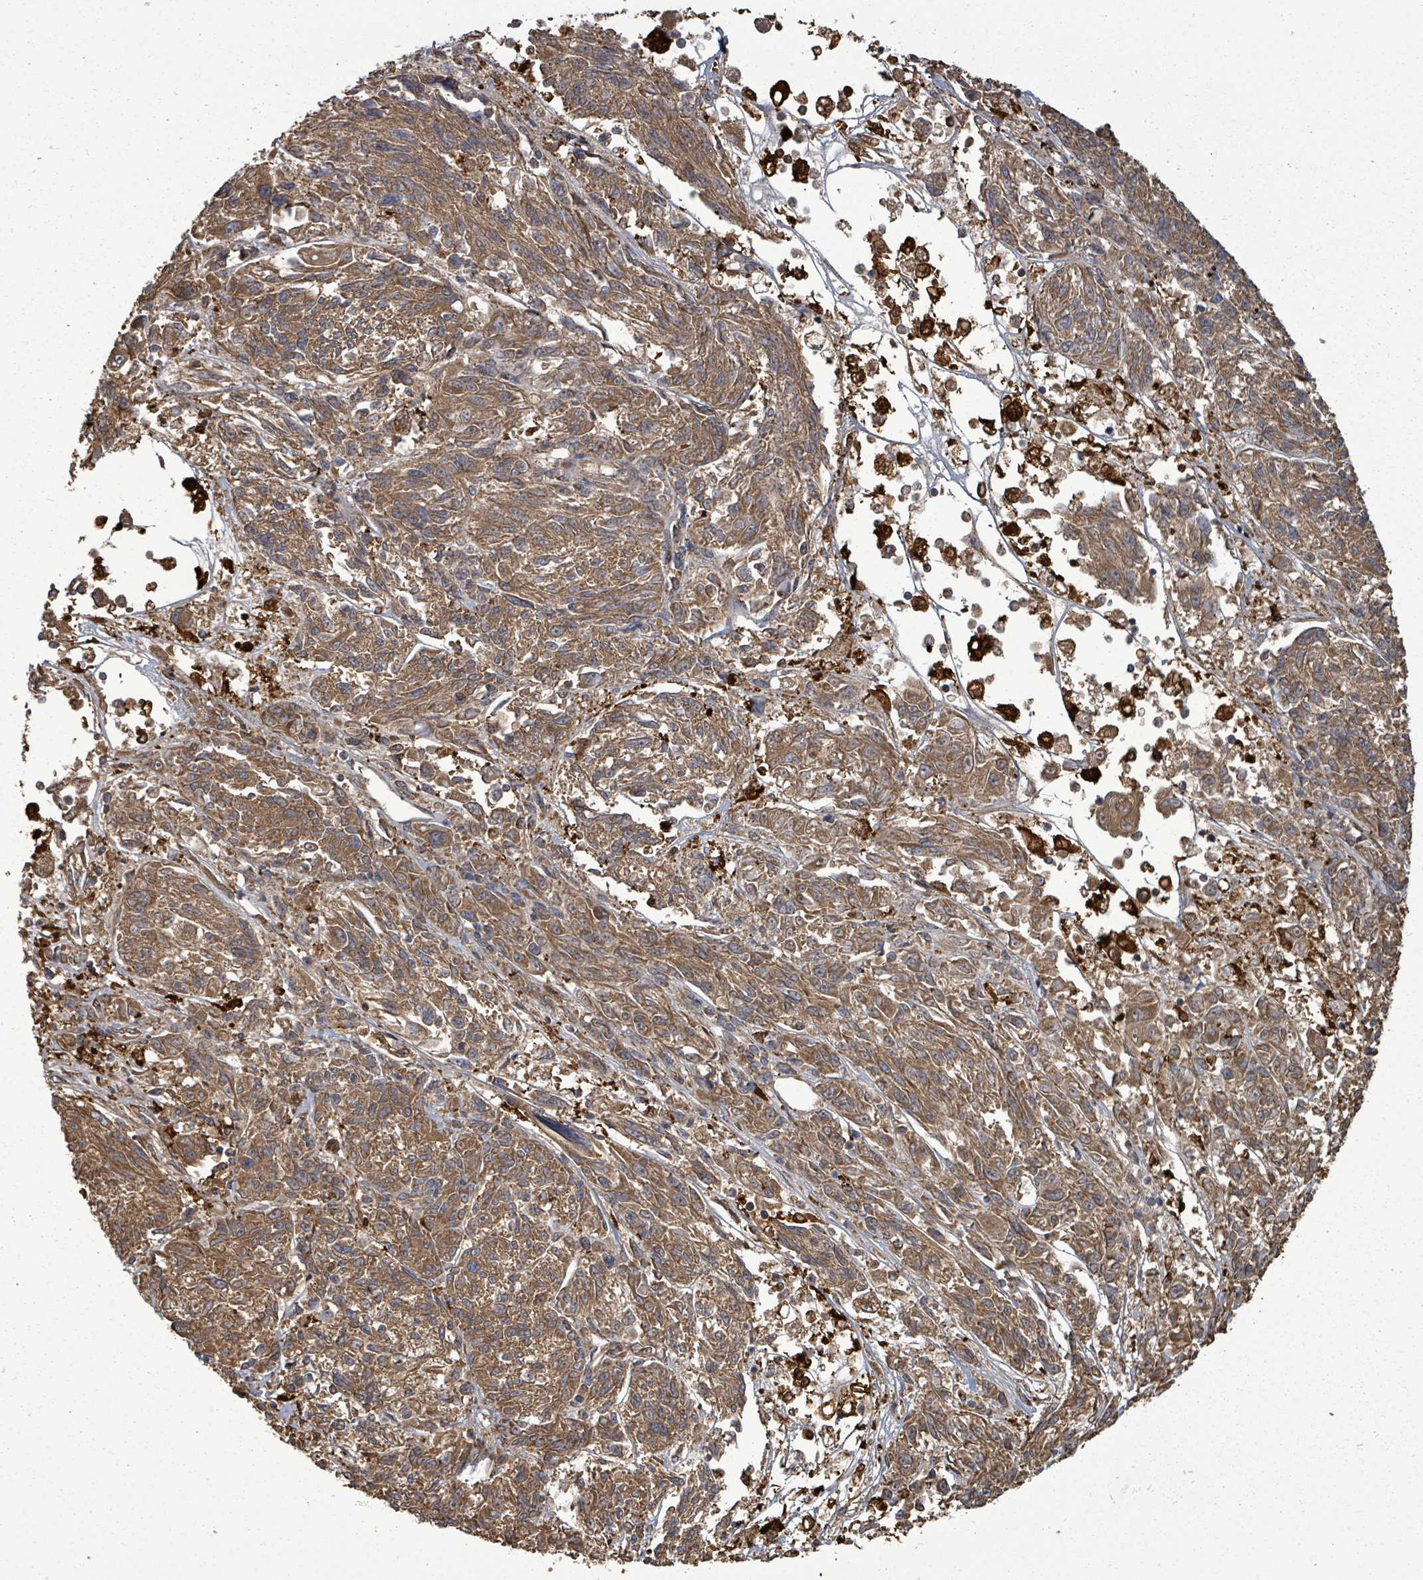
{"staining": {"intensity": "moderate", "quantity": ">75%", "location": "cytoplasmic/membranous"}, "tissue": "melanoma", "cell_type": "Tumor cells", "image_type": "cancer", "snomed": [{"axis": "morphology", "description": "Malignant melanoma, NOS"}, {"axis": "topography", "description": "Skin"}], "caption": "Melanoma stained for a protein (brown) shows moderate cytoplasmic/membranous positive expression in approximately >75% of tumor cells.", "gene": "EIF3C", "patient": {"sex": "male", "age": 53}}